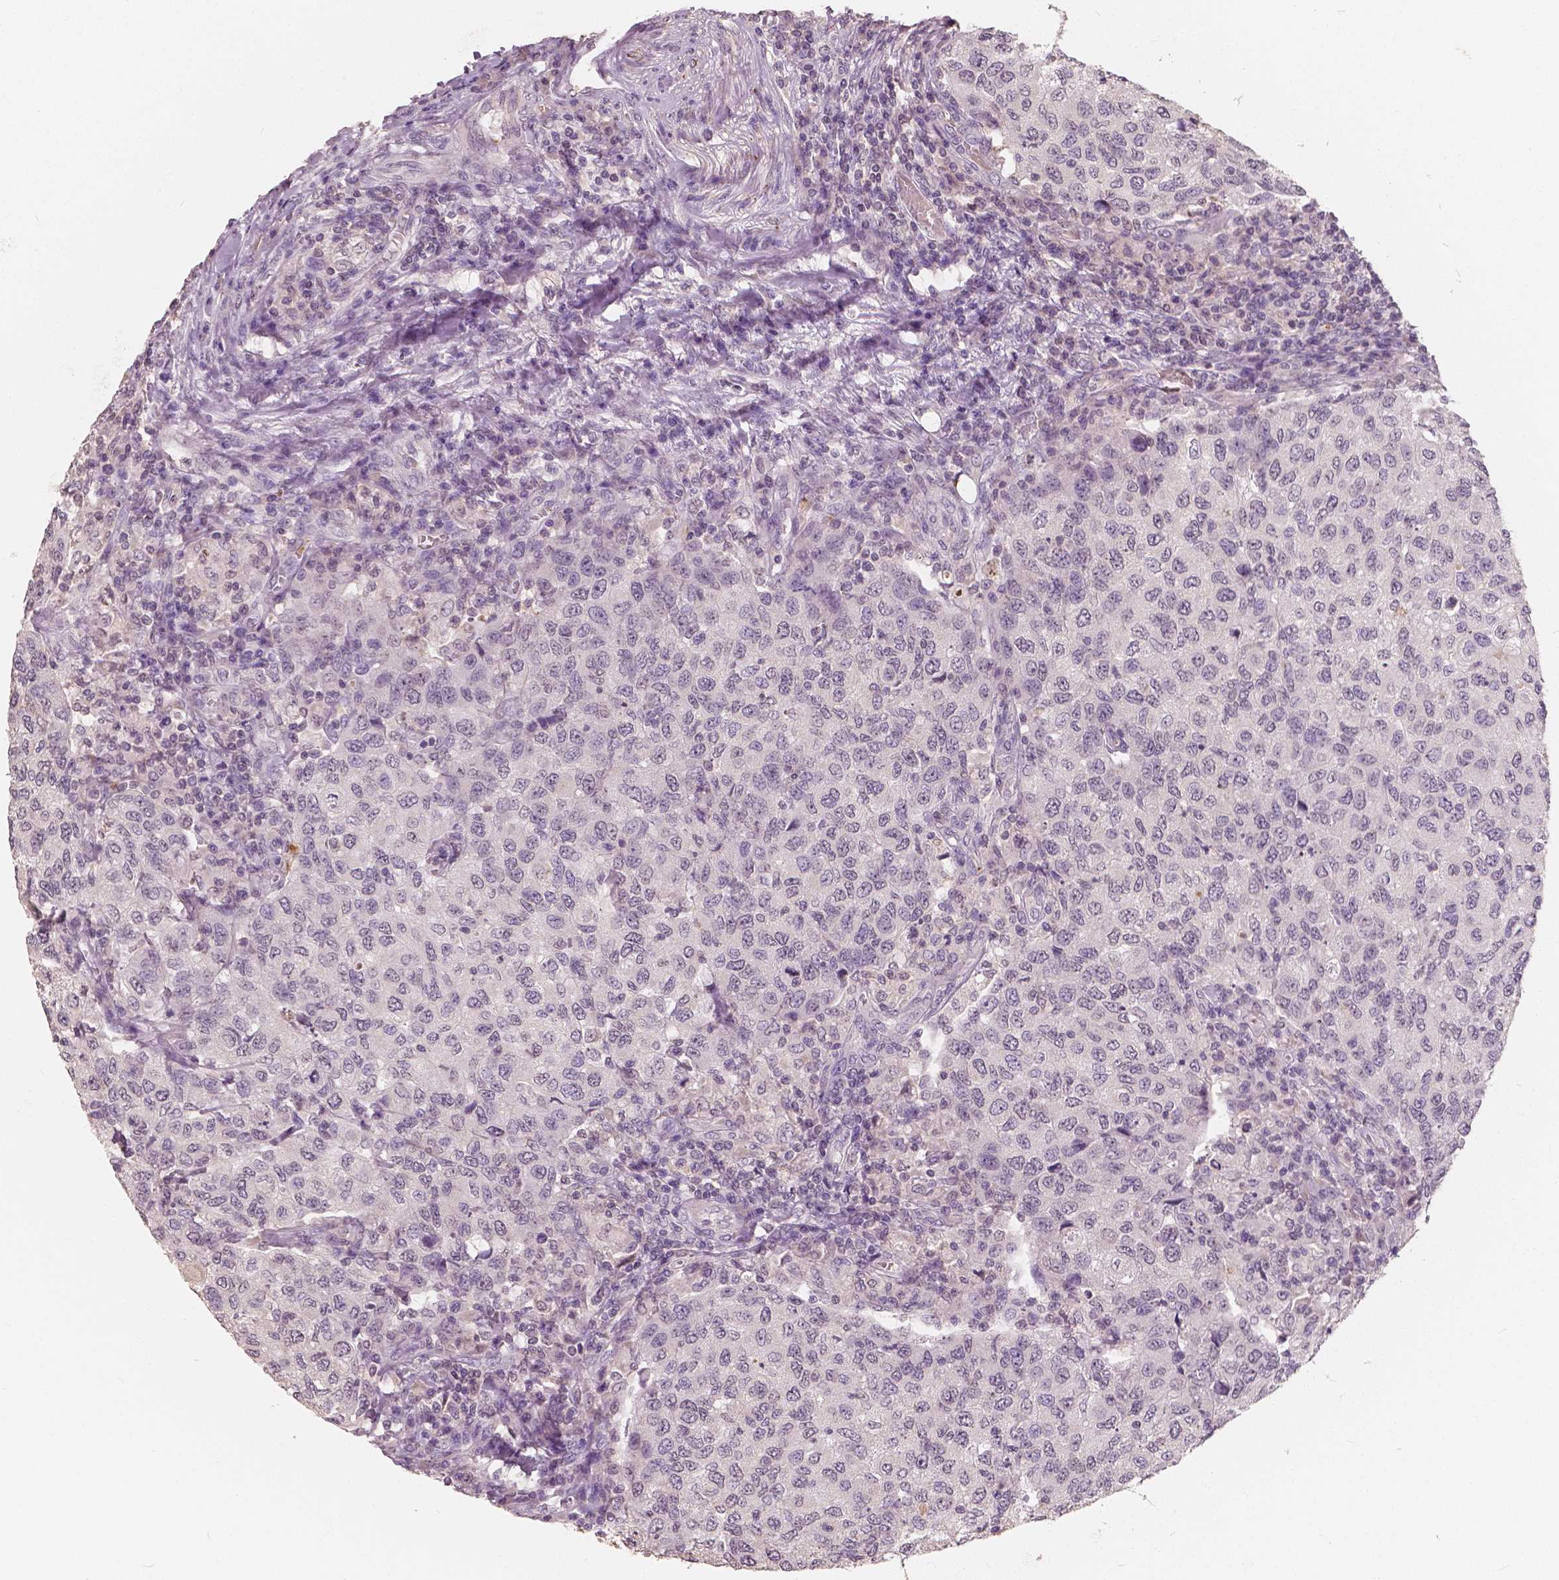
{"staining": {"intensity": "negative", "quantity": "none", "location": "none"}, "tissue": "urothelial cancer", "cell_type": "Tumor cells", "image_type": "cancer", "snomed": [{"axis": "morphology", "description": "Urothelial carcinoma, High grade"}, {"axis": "topography", "description": "Urinary bladder"}], "caption": "Tumor cells show no significant protein staining in high-grade urothelial carcinoma.", "gene": "SAT2", "patient": {"sex": "female", "age": 78}}